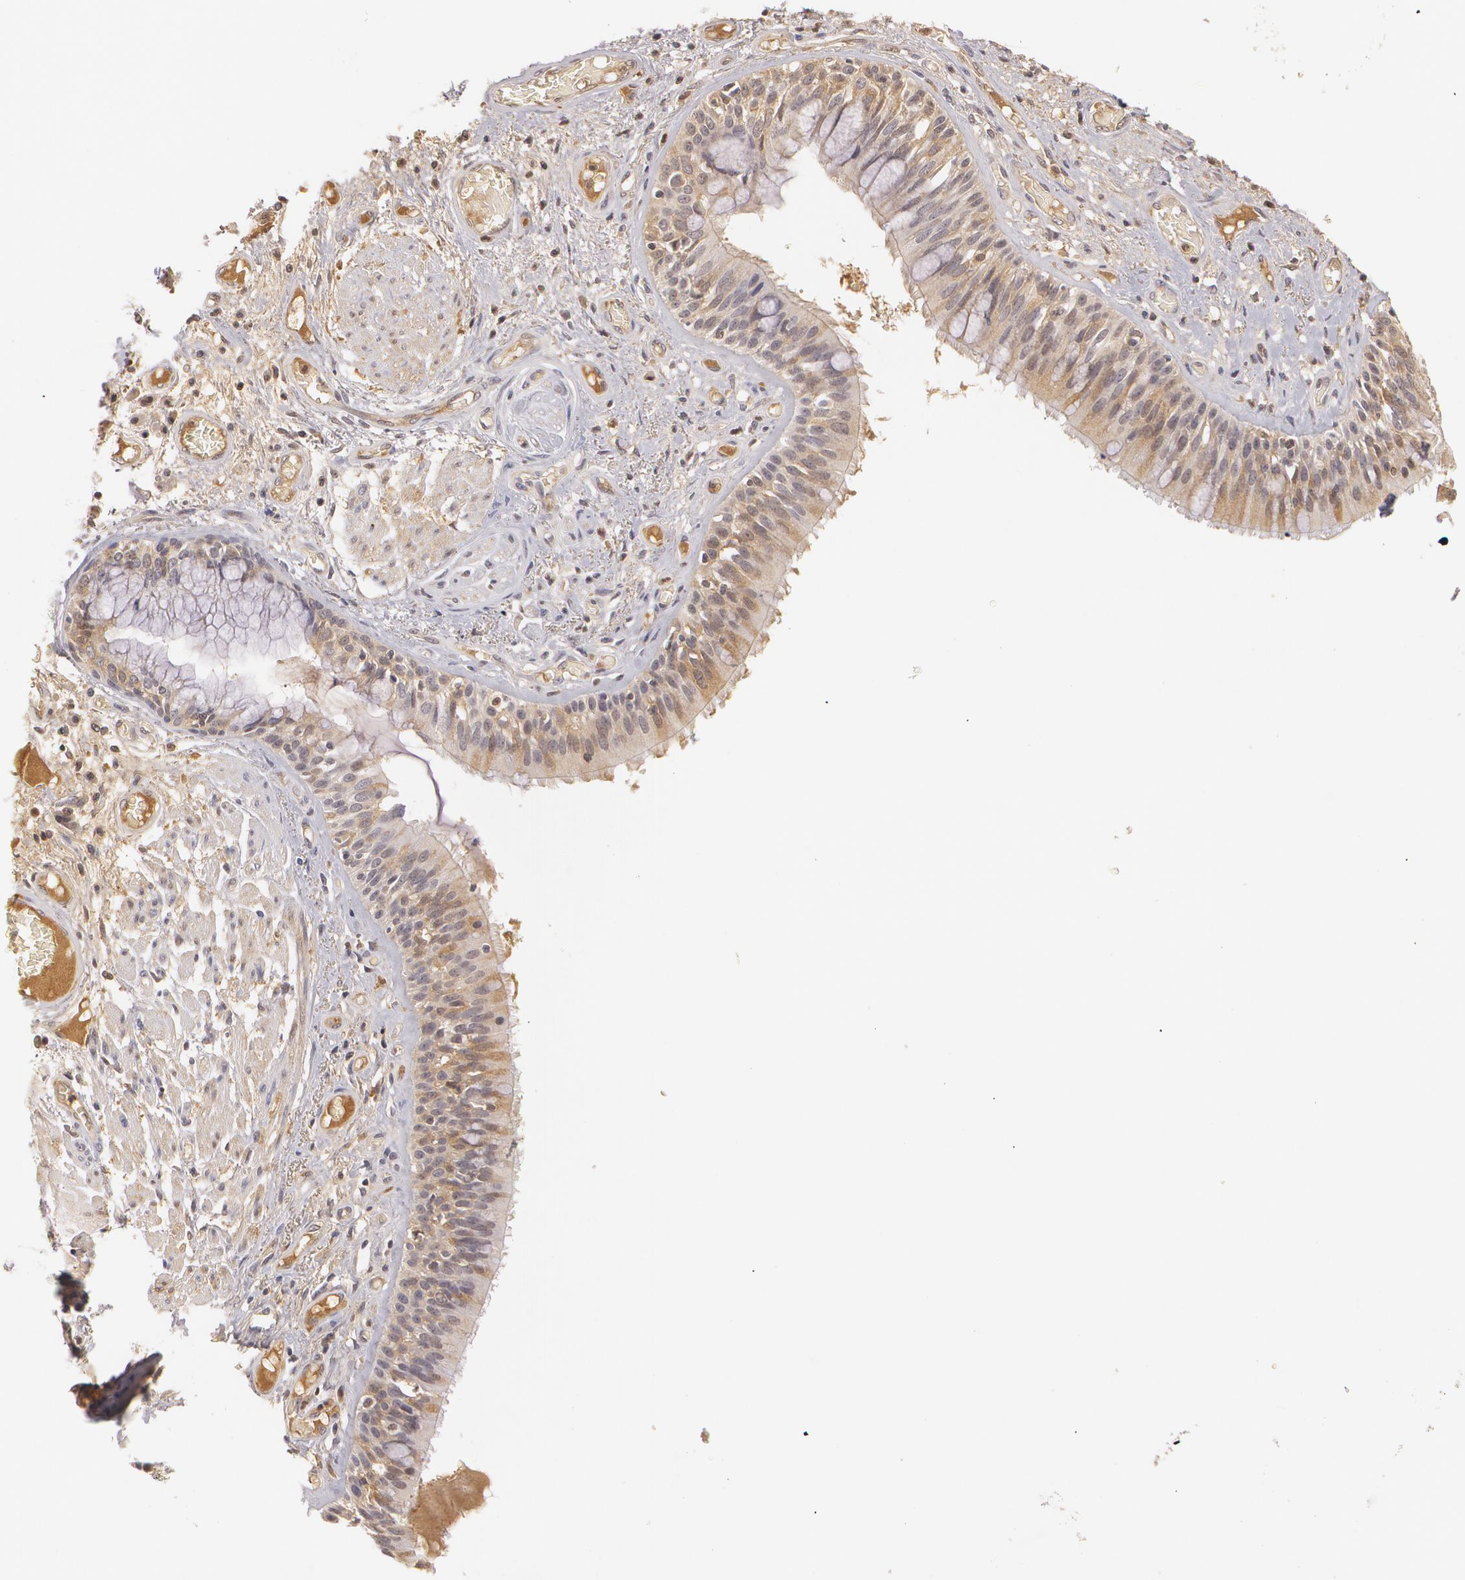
{"staining": {"intensity": "weak", "quantity": ">75%", "location": "cytoplasmic/membranous"}, "tissue": "bronchus", "cell_type": "Respiratory epithelial cells", "image_type": "normal", "snomed": [{"axis": "morphology", "description": "Normal tissue, NOS"}, {"axis": "morphology", "description": "Squamous cell carcinoma, NOS"}, {"axis": "topography", "description": "Bronchus"}, {"axis": "topography", "description": "Lung"}], "caption": "This is an image of immunohistochemistry staining of normal bronchus, which shows weak expression in the cytoplasmic/membranous of respiratory epithelial cells.", "gene": "LRG1", "patient": {"sex": "female", "age": 47}}